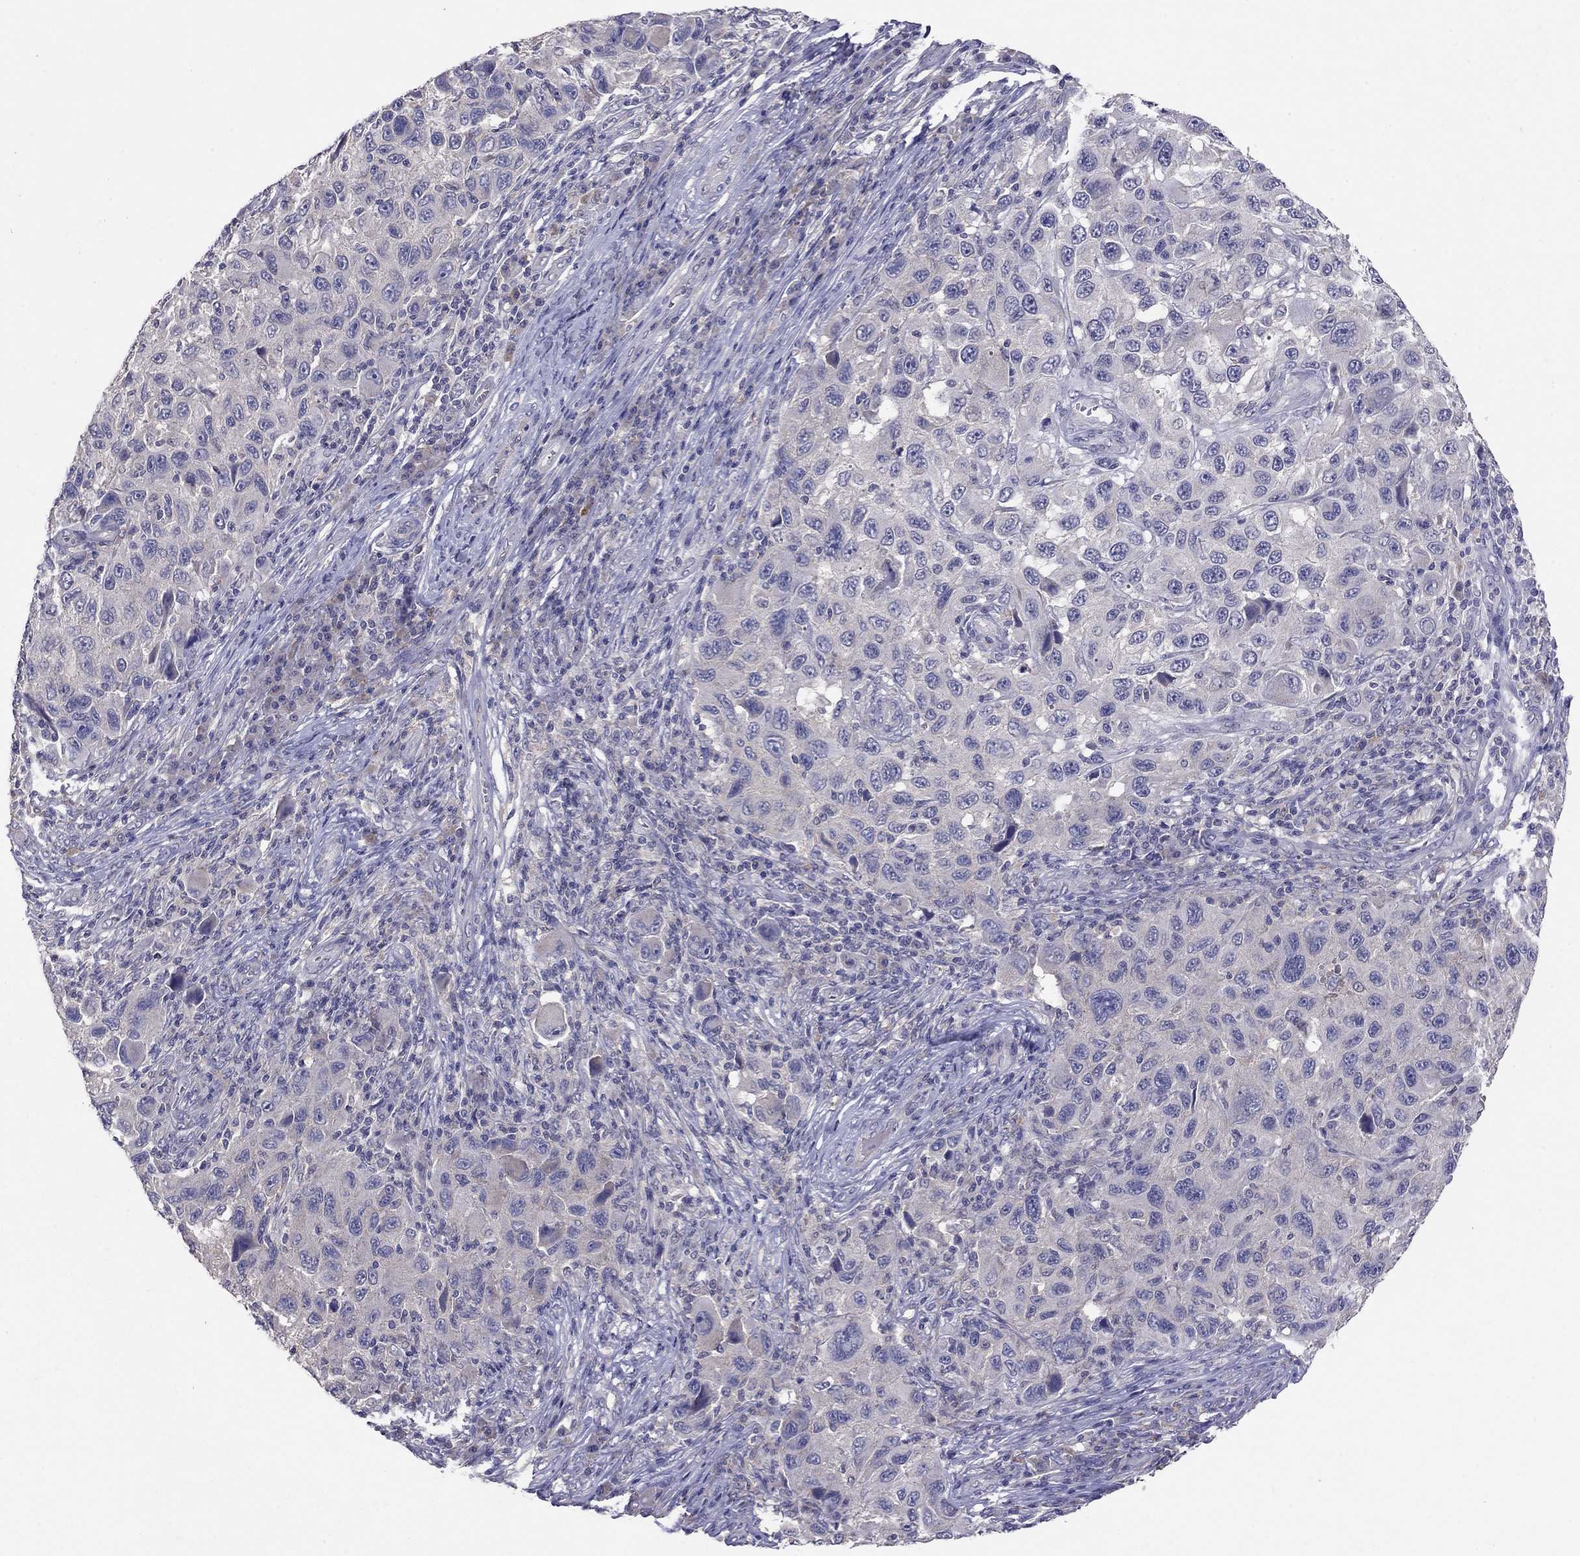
{"staining": {"intensity": "negative", "quantity": "none", "location": "none"}, "tissue": "melanoma", "cell_type": "Tumor cells", "image_type": "cancer", "snomed": [{"axis": "morphology", "description": "Malignant melanoma, NOS"}, {"axis": "topography", "description": "Skin"}], "caption": "The photomicrograph exhibits no significant expression in tumor cells of melanoma.", "gene": "RTP5", "patient": {"sex": "male", "age": 53}}